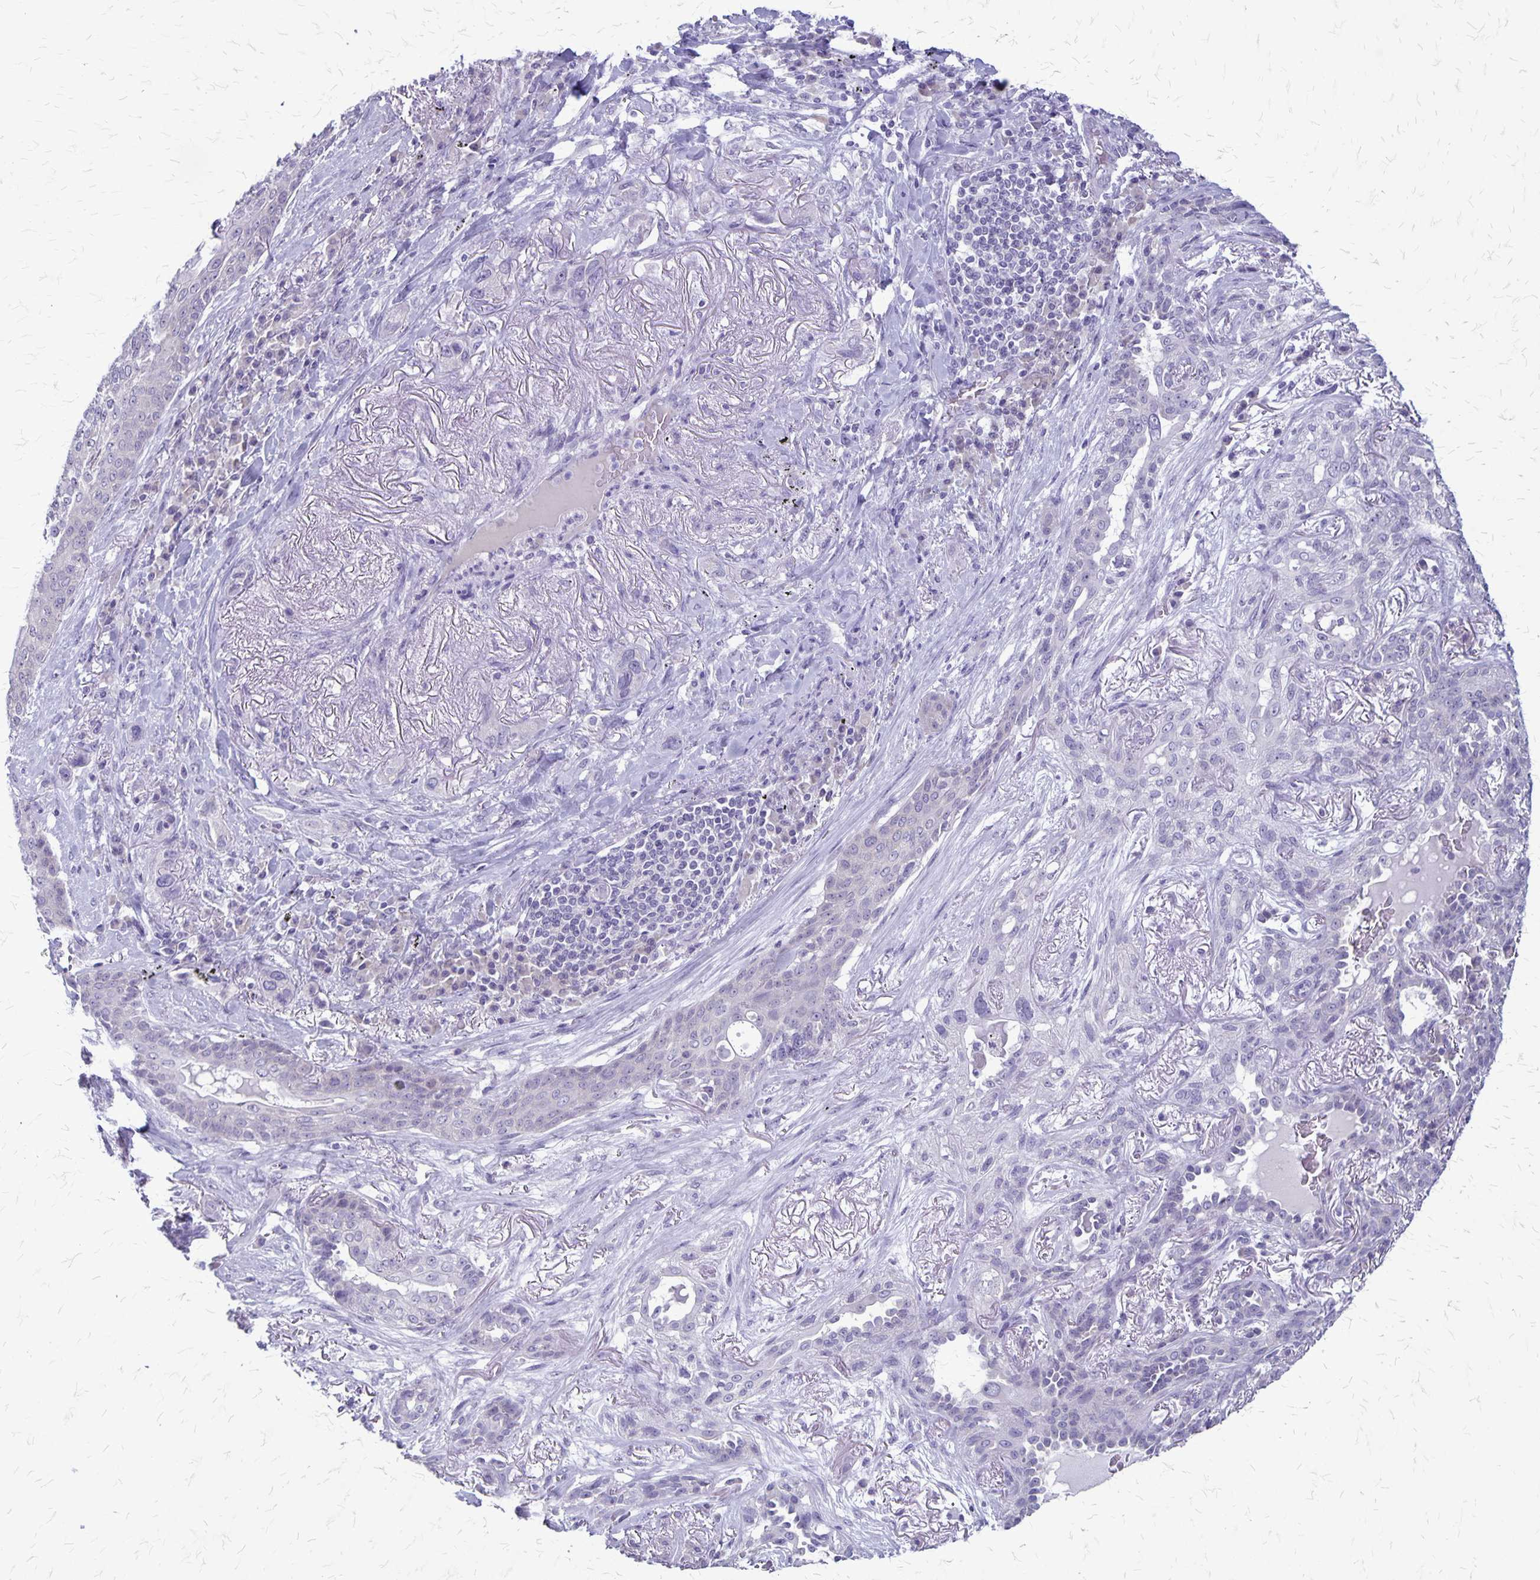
{"staining": {"intensity": "negative", "quantity": "none", "location": "none"}, "tissue": "lung cancer", "cell_type": "Tumor cells", "image_type": "cancer", "snomed": [{"axis": "morphology", "description": "Squamous cell carcinoma, NOS"}, {"axis": "topography", "description": "Lung"}], "caption": "DAB (3,3'-diaminobenzidine) immunohistochemical staining of lung squamous cell carcinoma shows no significant staining in tumor cells.", "gene": "PLXNB3", "patient": {"sex": "female", "age": 70}}